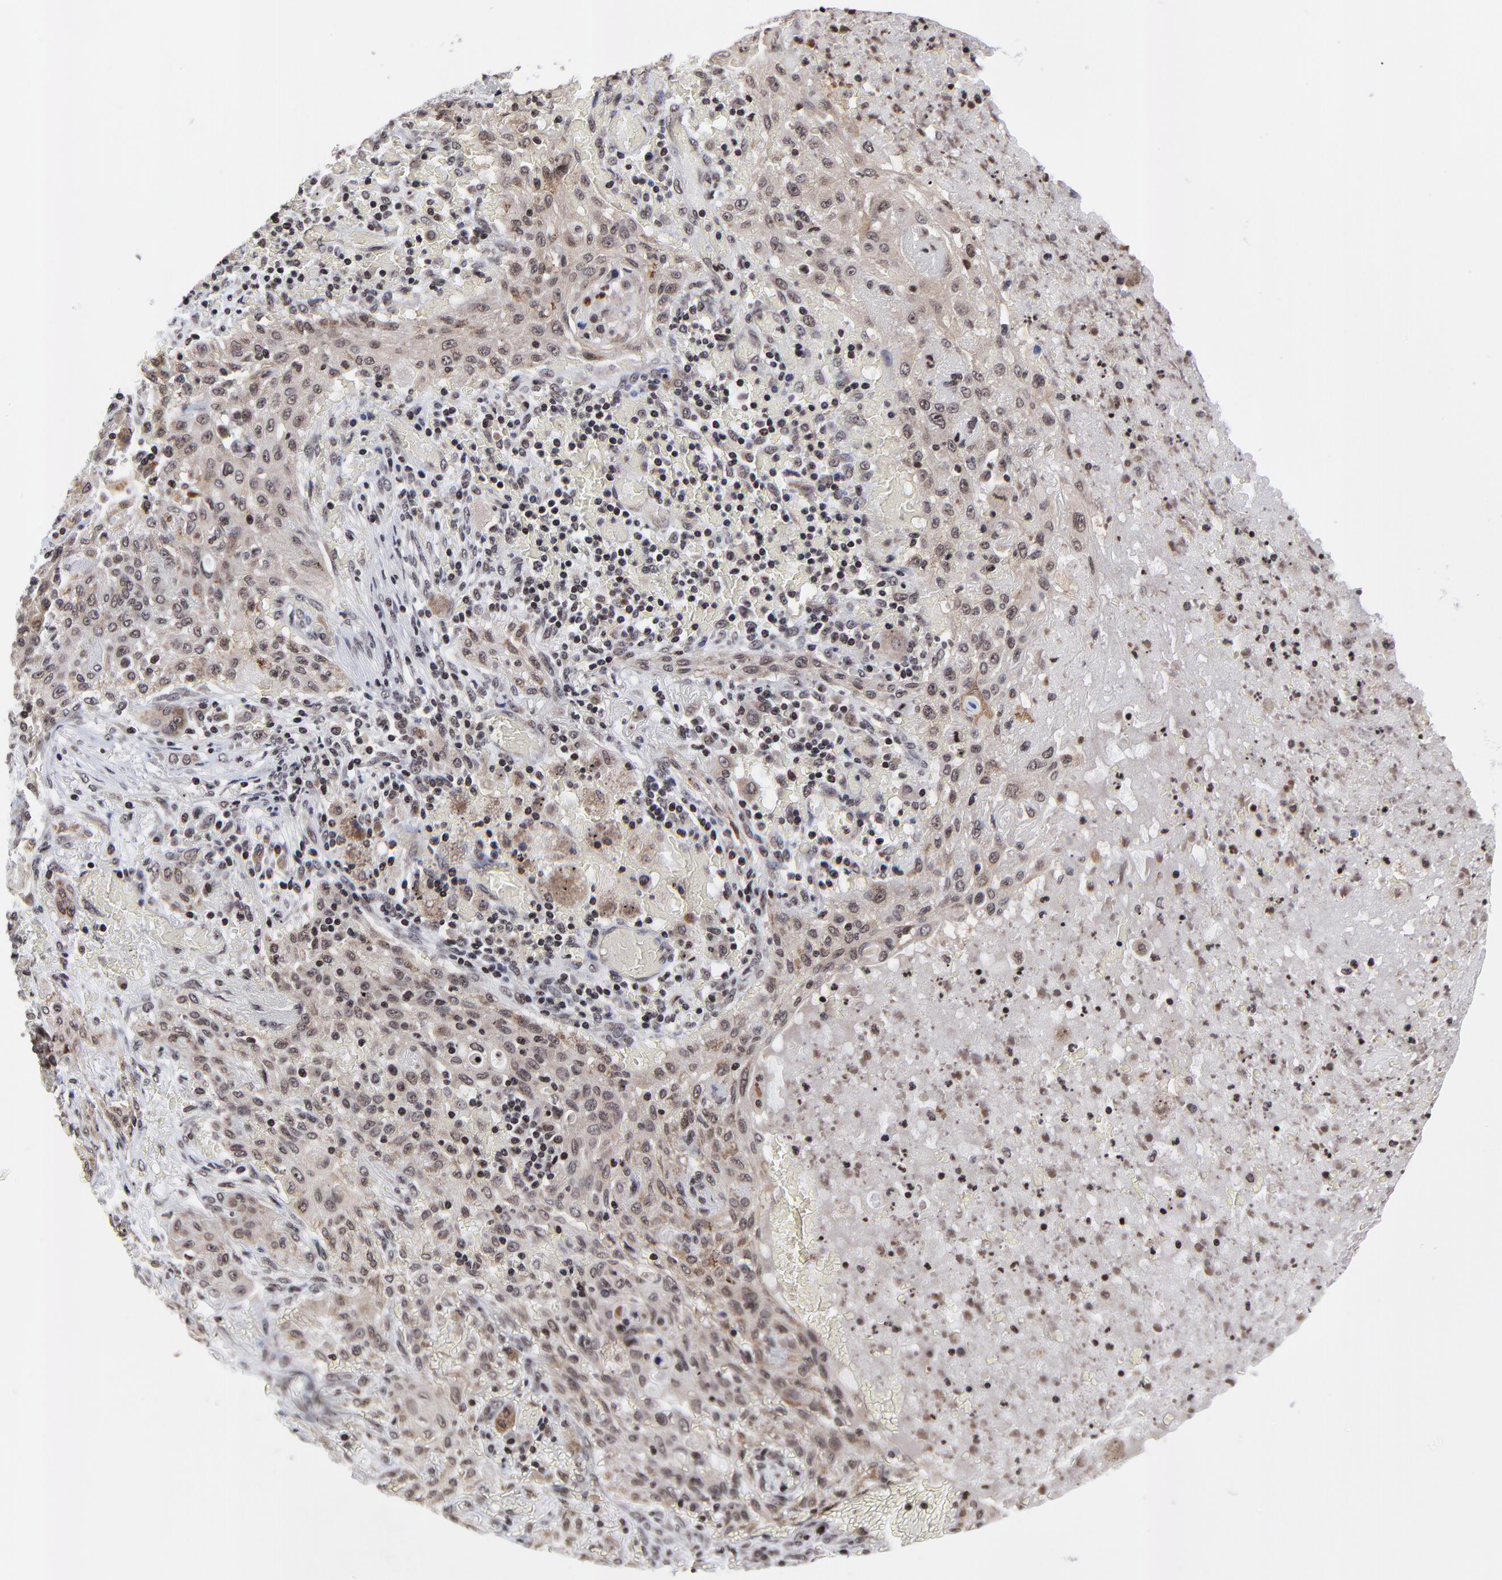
{"staining": {"intensity": "moderate", "quantity": ">75%", "location": "cytoplasmic/membranous,nuclear"}, "tissue": "lung cancer", "cell_type": "Tumor cells", "image_type": "cancer", "snomed": [{"axis": "morphology", "description": "Squamous cell carcinoma, NOS"}, {"axis": "topography", "description": "Lung"}], "caption": "Lung cancer (squamous cell carcinoma) tissue exhibits moderate cytoplasmic/membranous and nuclear expression in about >75% of tumor cells", "gene": "ZNF777", "patient": {"sex": "female", "age": 47}}